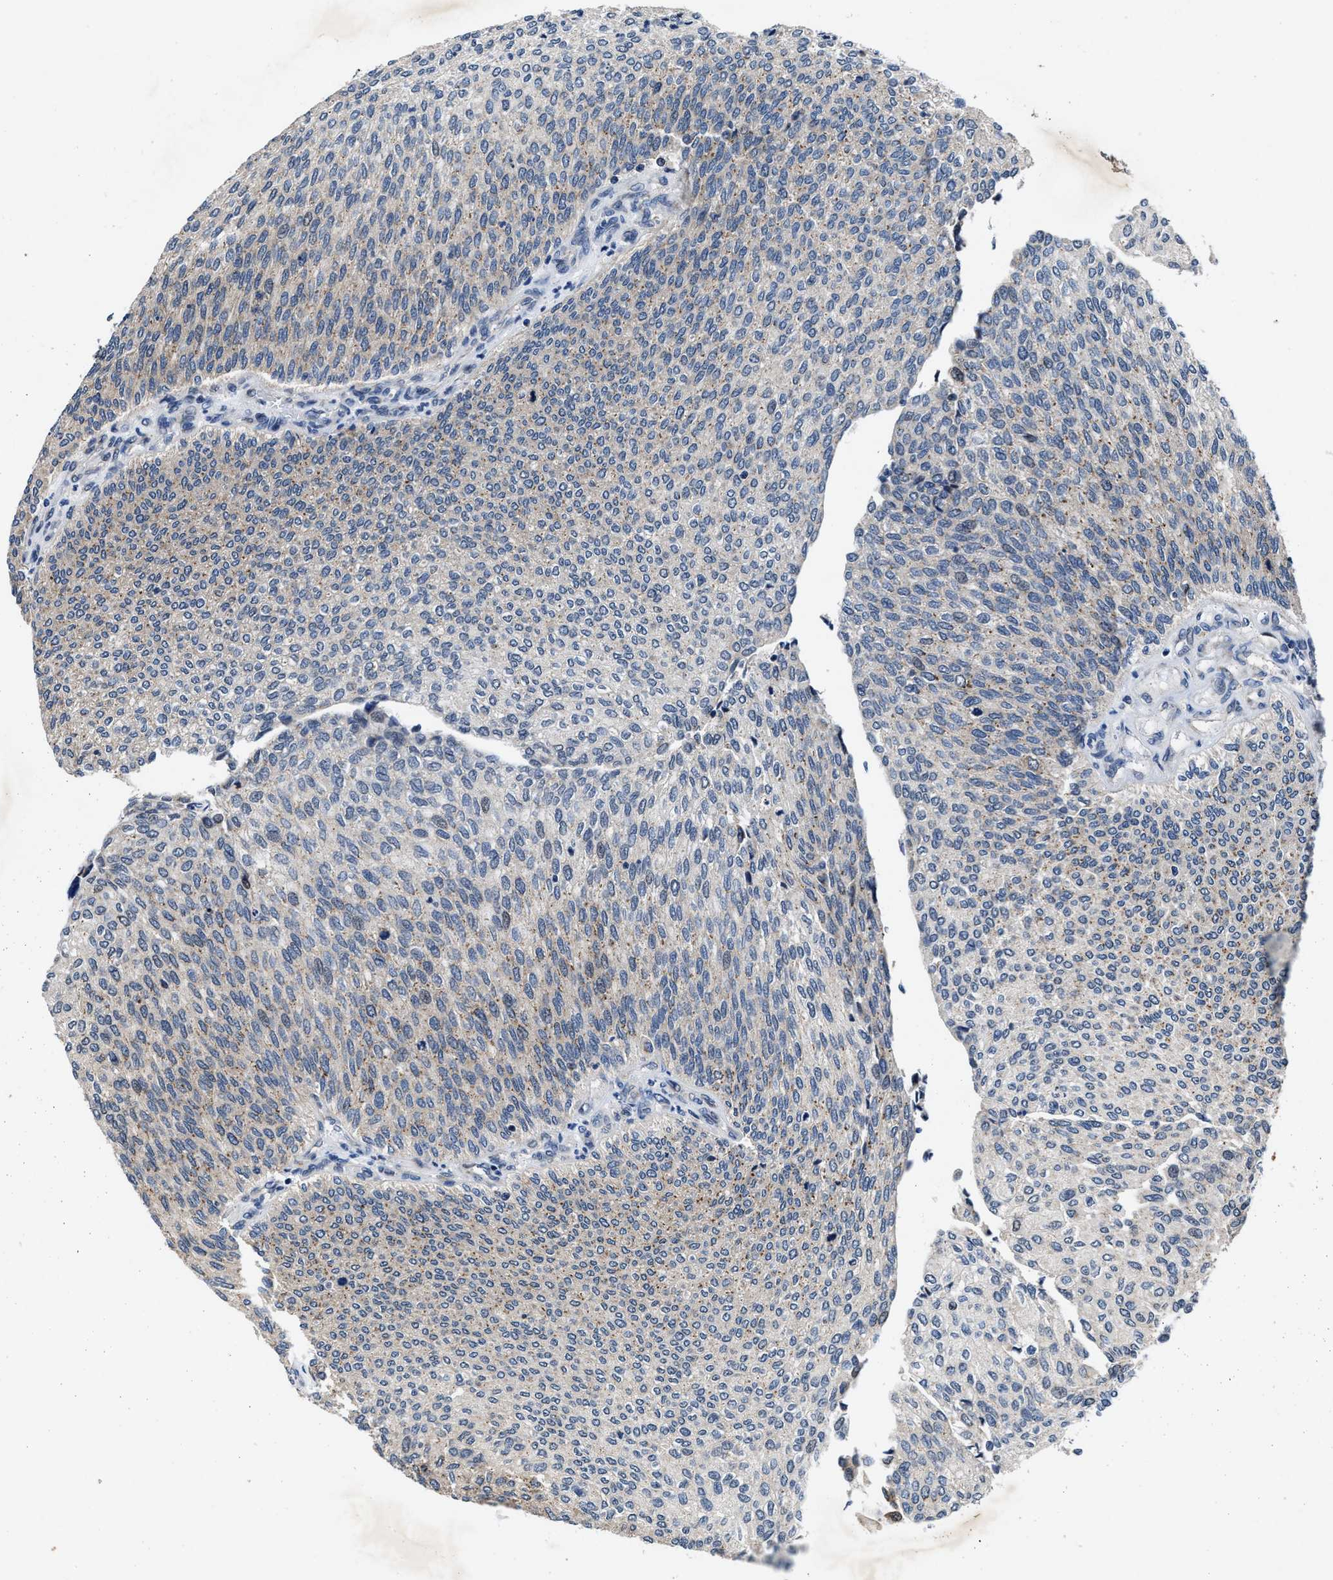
{"staining": {"intensity": "weak", "quantity": "<25%", "location": "cytoplasmic/membranous"}, "tissue": "urothelial cancer", "cell_type": "Tumor cells", "image_type": "cancer", "snomed": [{"axis": "morphology", "description": "Urothelial carcinoma, Low grade"}, {"axis": "topography", "description": "Urinary bladder"}], "caption": "Immunohistochemistry (IHC) of urothelial cancer displays no expression in tumor cells.", "gene": "TMEM53", "patient": {"sex": "female", "age": 79}}